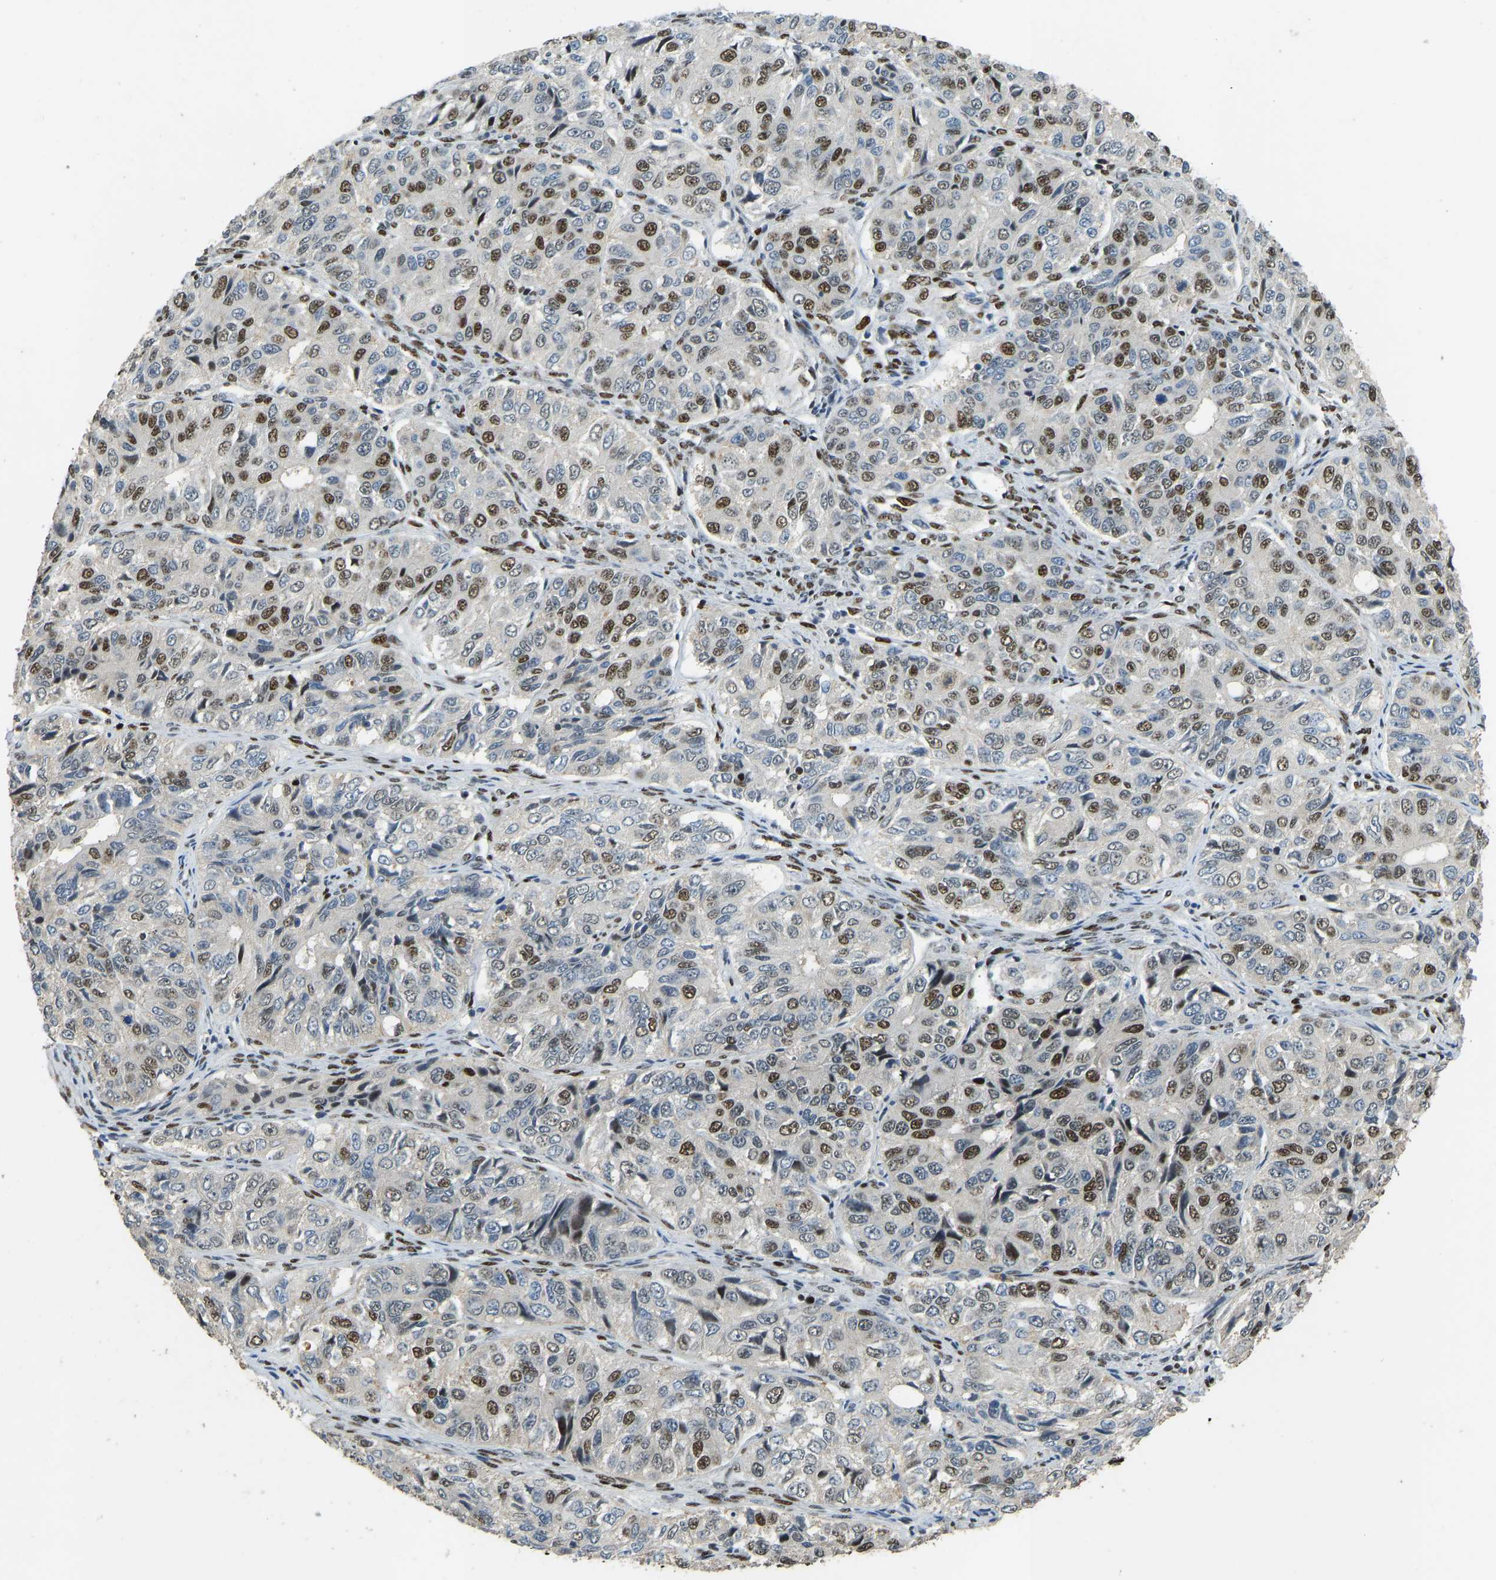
{"staining": {"intensity": "moderate", "quantity": "25%-75%", "location": "nuclear"}, "tissue": "ovarian cancer", "cell_type": "Tumor cells", "image_type": "cancer", "snomed": [{"axis": "morphology", "description": "Carcinoma, endometroid"}, {"axis": "topography", "description": "Ovary"}], "caption": "Protein analysis of ovarian cancer (endometroid carcinoma) tissue shows moderate nuclear staining in approximately 25%-75% of tumor cells.", "gene": "FOXK1", "patient": {"sex": "female", "age": 51}}